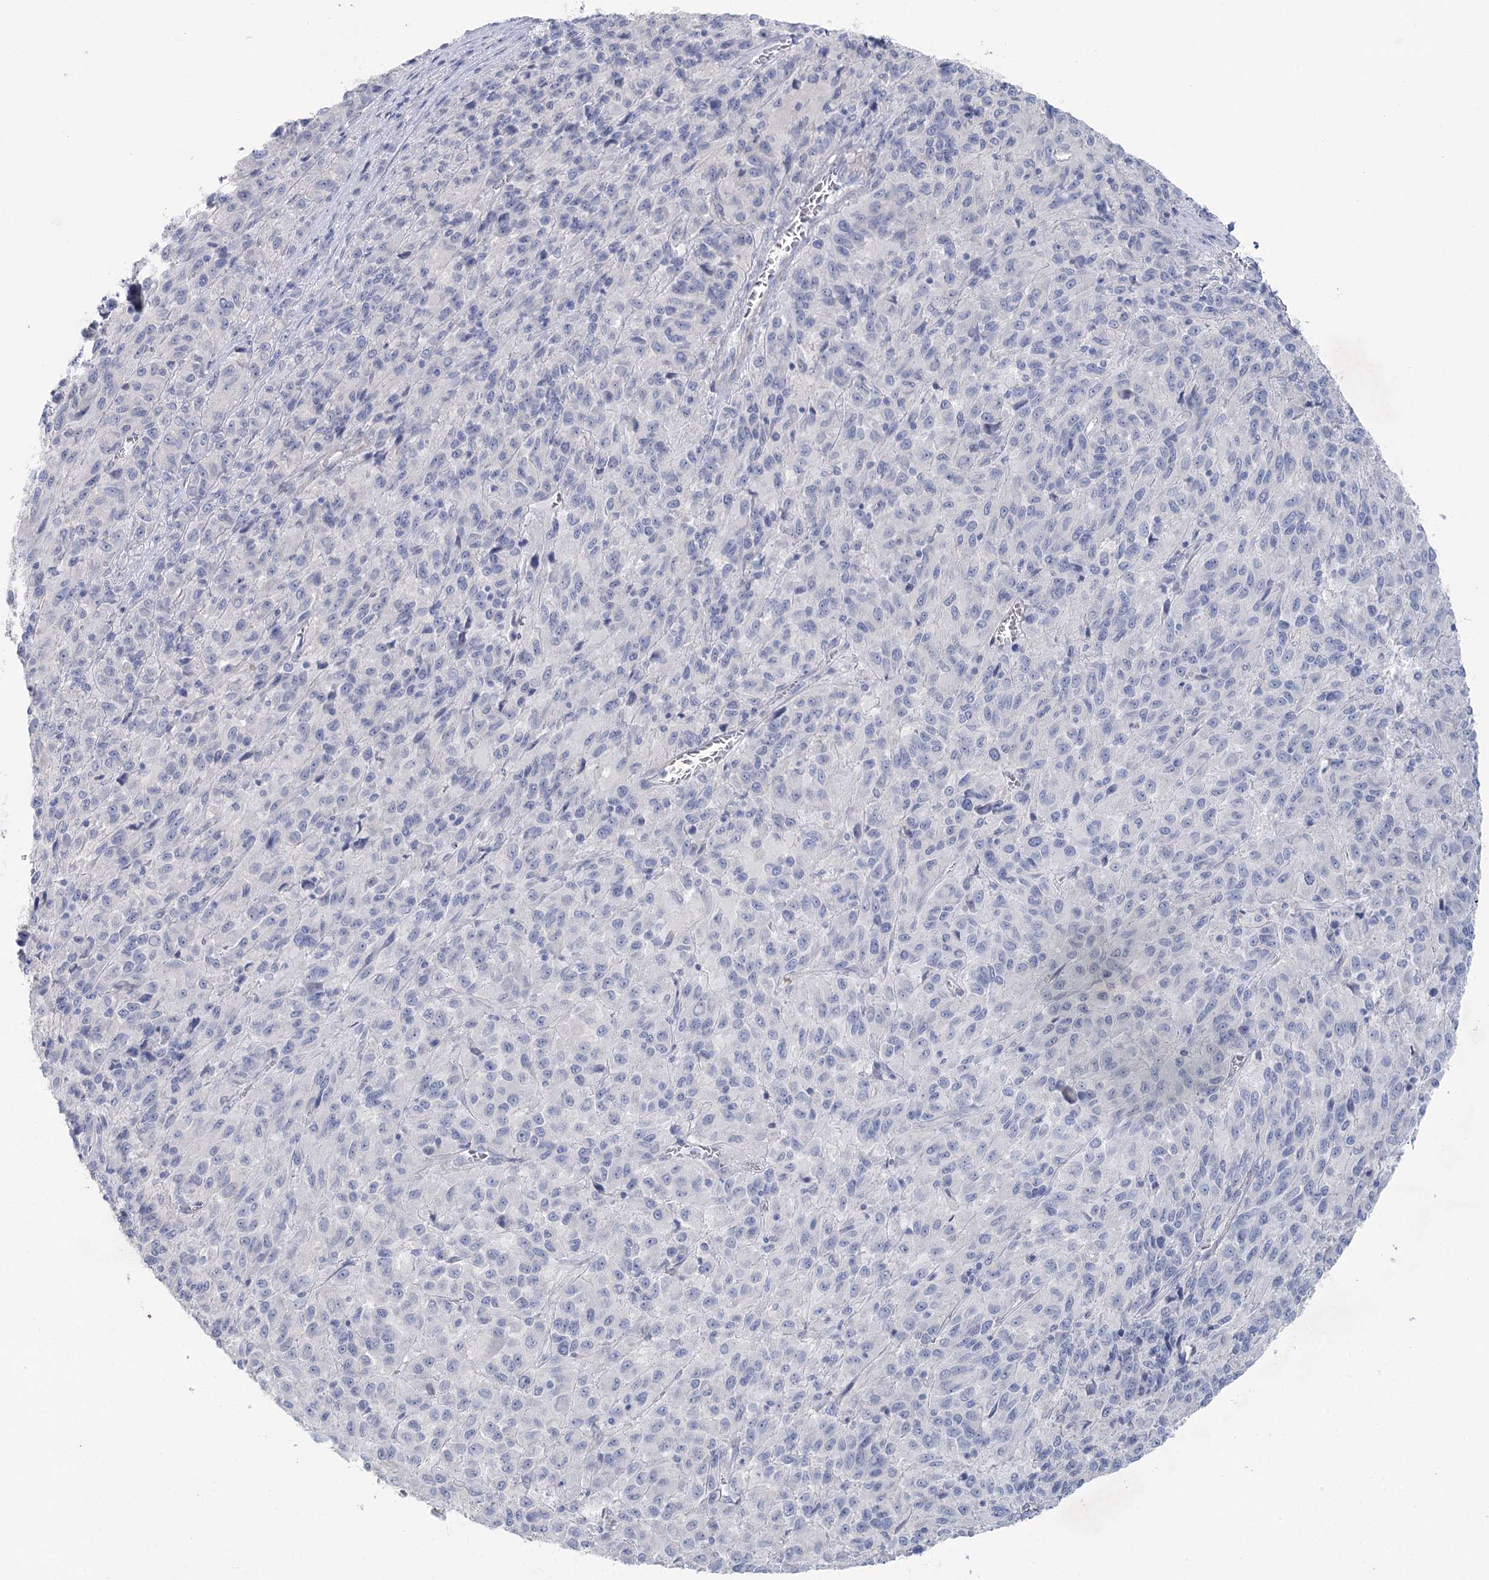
{"staining": {"intensity": "negative", "quantity": "none", "location": "none"}, "tissue": "melanoma", "cell_type": "Tumor cells", "image_type": "cancer", "snomed": [{"axis": "morphology", "description": "Malignant melanoma, Metastatic site"}, {"axis": "topography", "description": "Lung"}], "caption": "IHC of malignant melanoma (metastatic site) shows no staining in tumor cells.", "gene": "CCDC88A", "patient": {"sex": "male", "age": 64}}